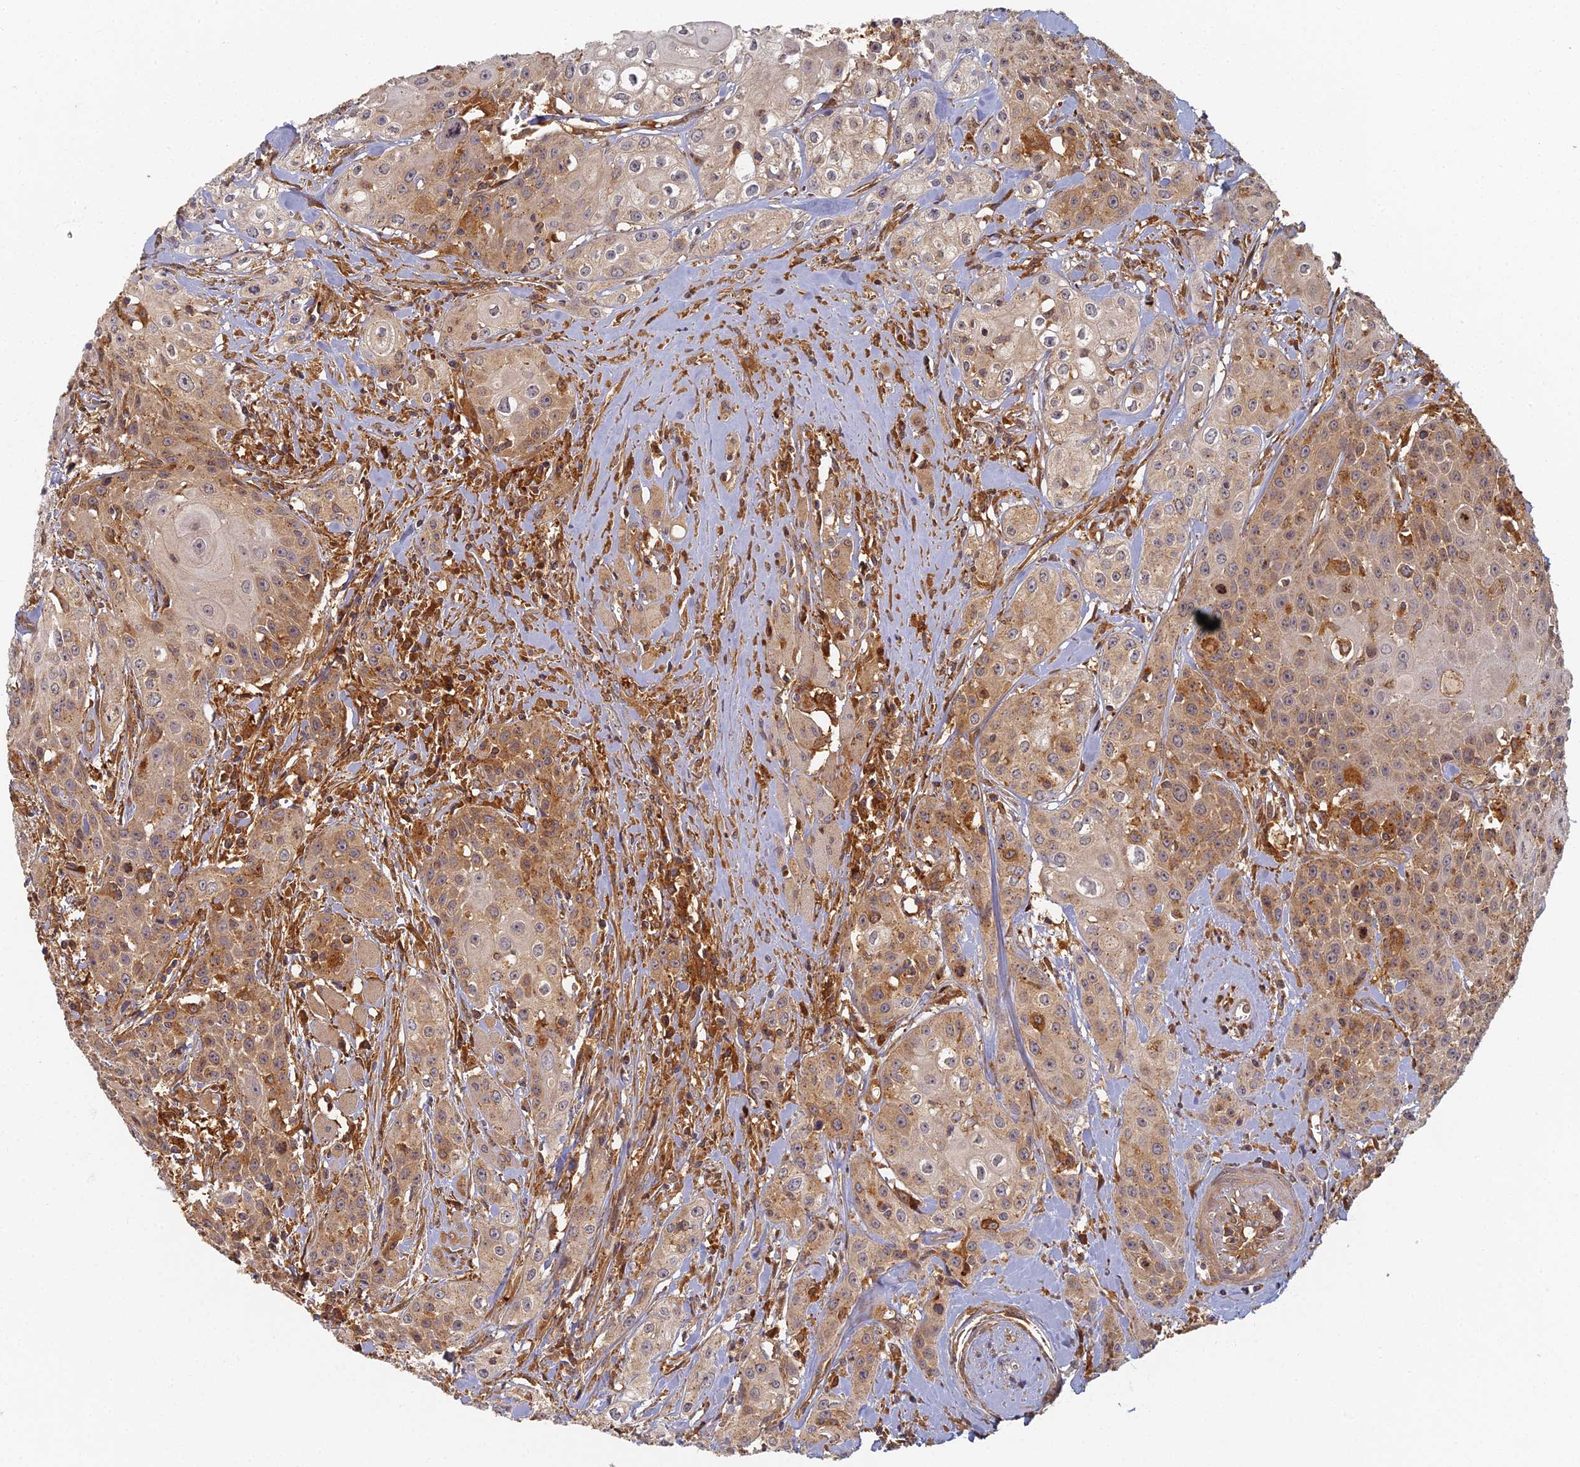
{"staining": {"intensity": "moderate", "quantity": ">75%", "location": "cytoplasmic/membranous"}, "tissue": "head and neck cancer", "cell_type": "Tumor cells", "image_type": "cancer", "snomed": [{"axis": "morphology", "description": "Squamous cell carcinoma, NOS"}, {"axis": "topography", "description": "Oral tissue"}, {"axis": "topography", "description": "Head-Neck"}], "caption": "Immunohistochemical staining of head and neck cancer (squamous cell carcinoma) shows medium levels of moderate cytoplasmic/membranous protein expression in approximately >75% of tumor cells.", "gene": "INO80D", "patient": {"sex": "female", "age": 82}}